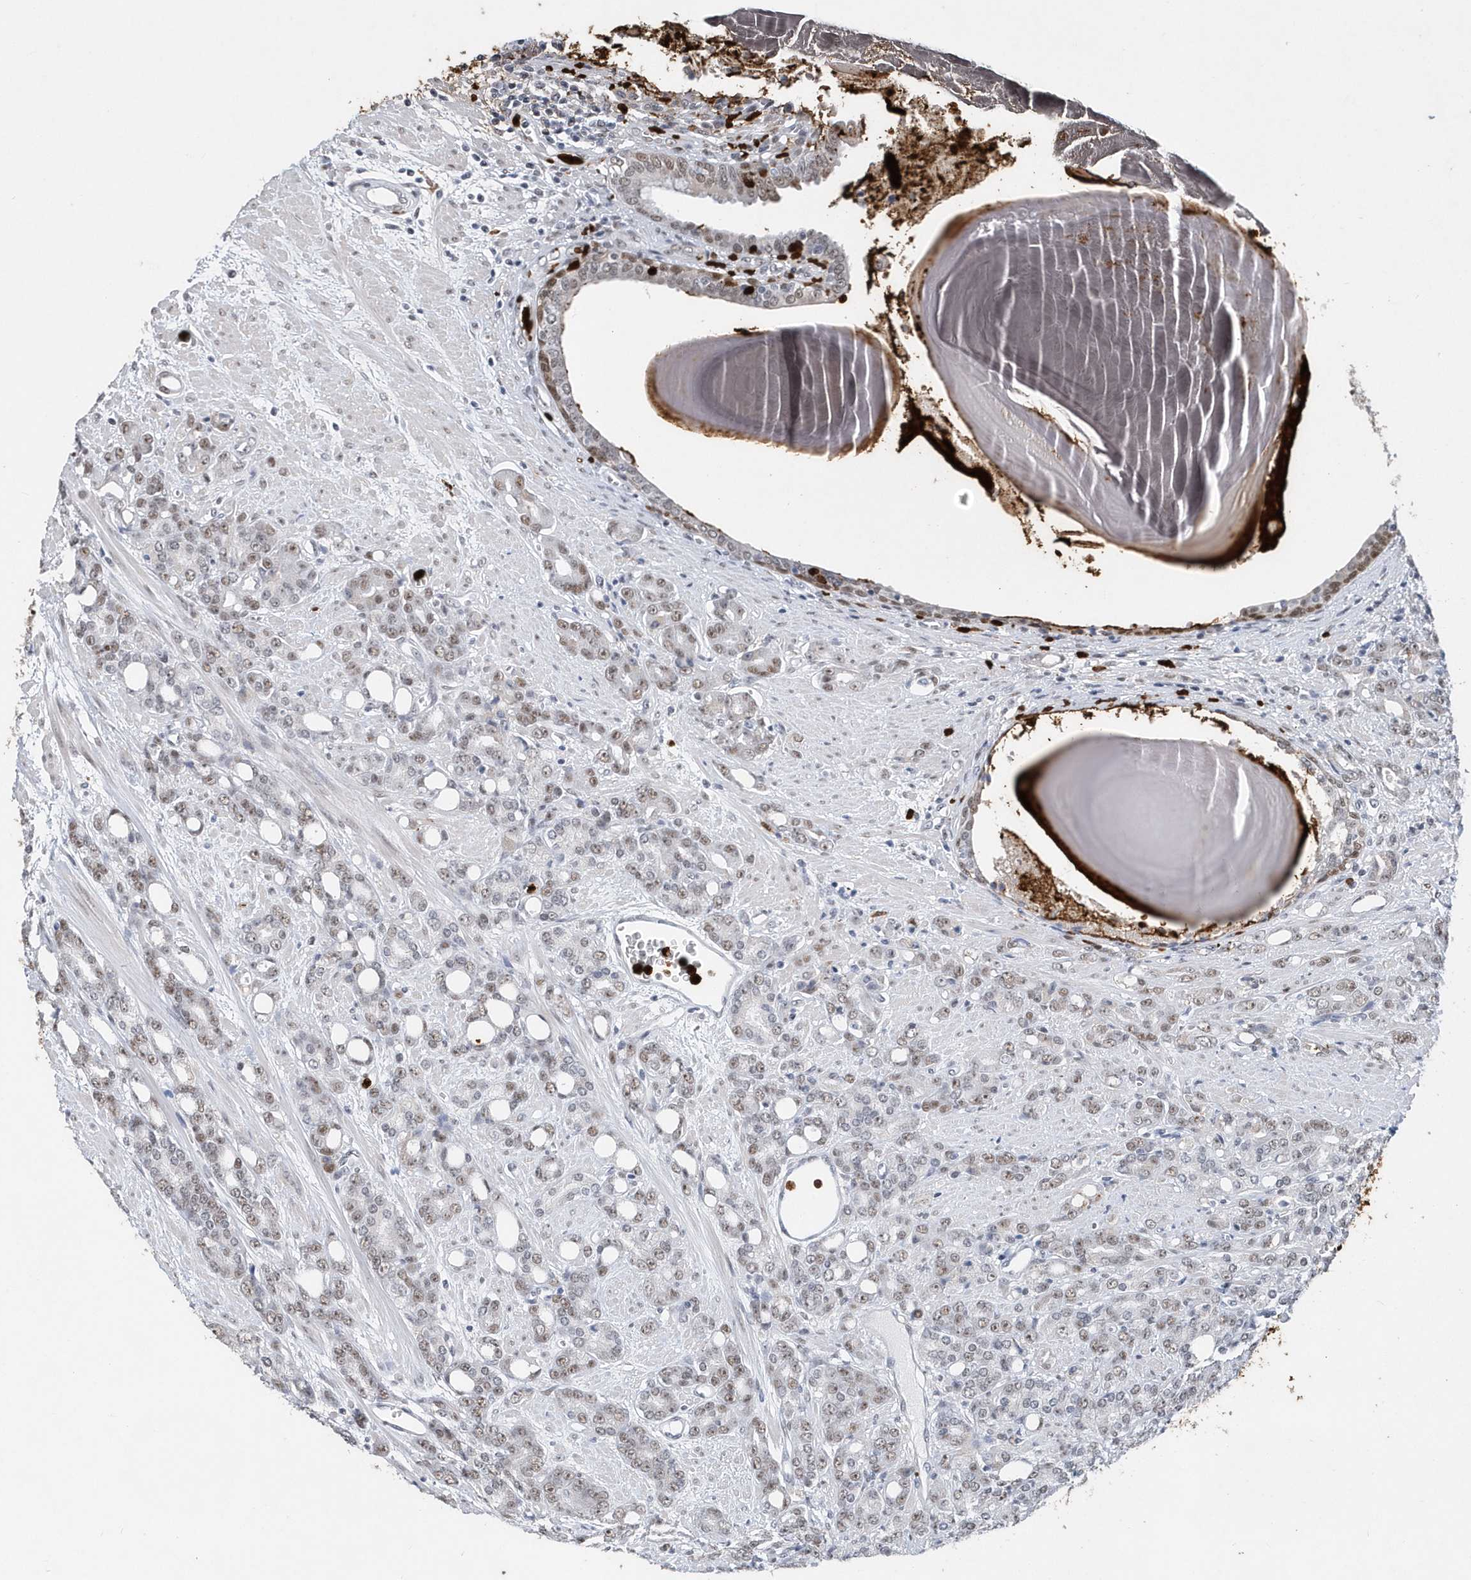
{"staining": {"intensity": "weak", "quantity": "25%-75%", "location": "nuclear"}, "tissue": "prostate cancer", "cell_type": "Tumor cells", "image_type": "cancer", "snomed": [{"axis": "morphology", "description": "Adenocarcinoma, High grade"}, {"axis": "topography", "description": "Prostate"}], "caption": "Immunohistochemical staining of human prostate cancer displays low levels of weak nuclear protein positivity in about 25%-75% of tumor cells.", "gene": "RPP30", "patient": {"sex": "male", "age": 62}}